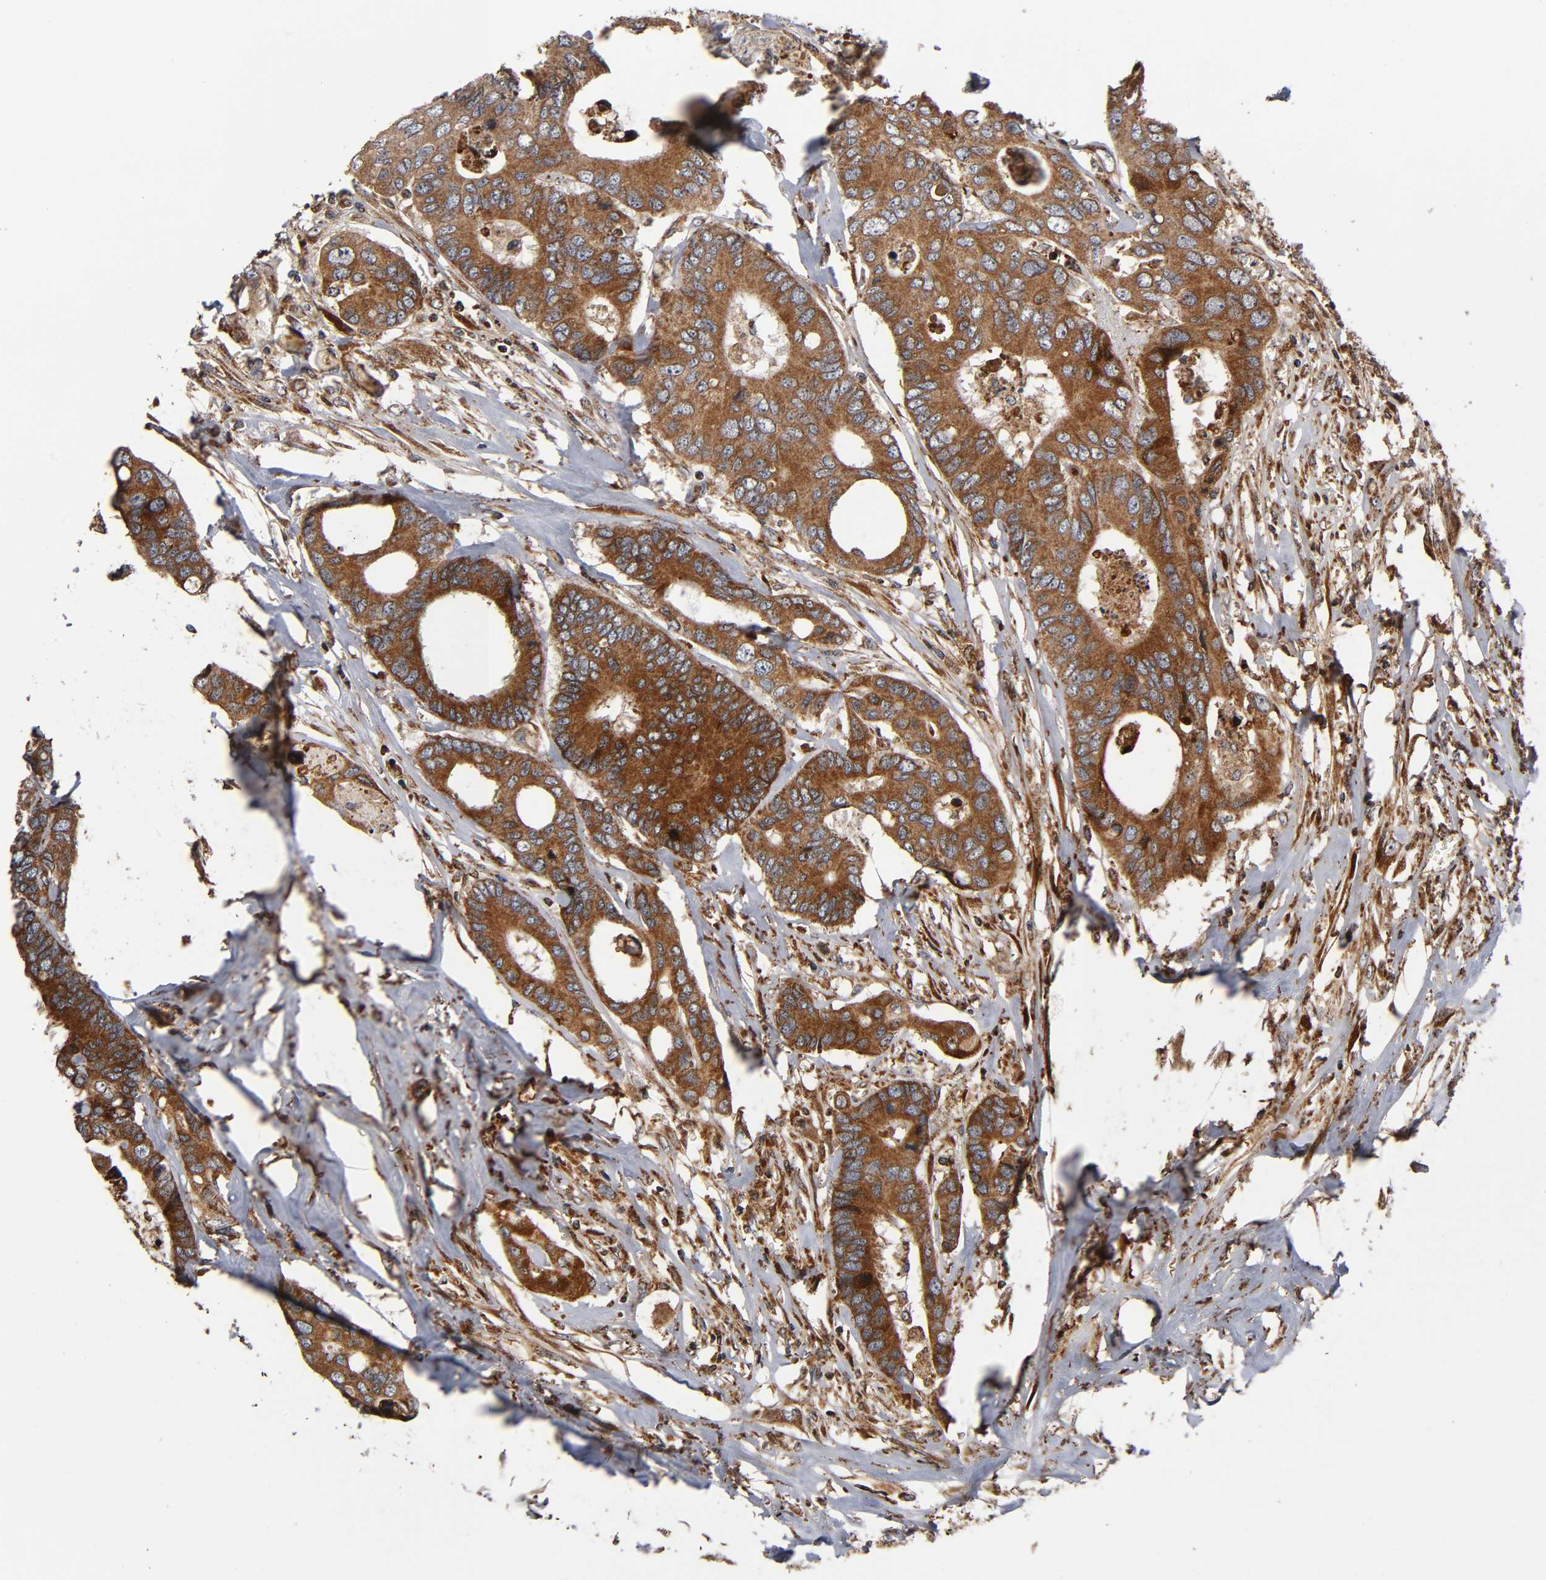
{"staining": {"intensity": "moderate", "quantity": ">75%", "location": "cytoplasmic/membranous"}, "tissue": "colorectal cancer", "cell_type": "Tumor cells", "image_type": "cancer", "snomed": [{"axis": "morphology", "description": "Adenocarcinoma, NOS"}, {"axis": "topography", "description": "Rectum"}], "caption": "Adenocarcinoma (colorectal) stained for a protein (brown) displays moderate cytoplasmic/membranous positive staining in about >75% of tumor cells.", "gene": "MAP3K1", "patient": {"sex": "male", "age": 55}}